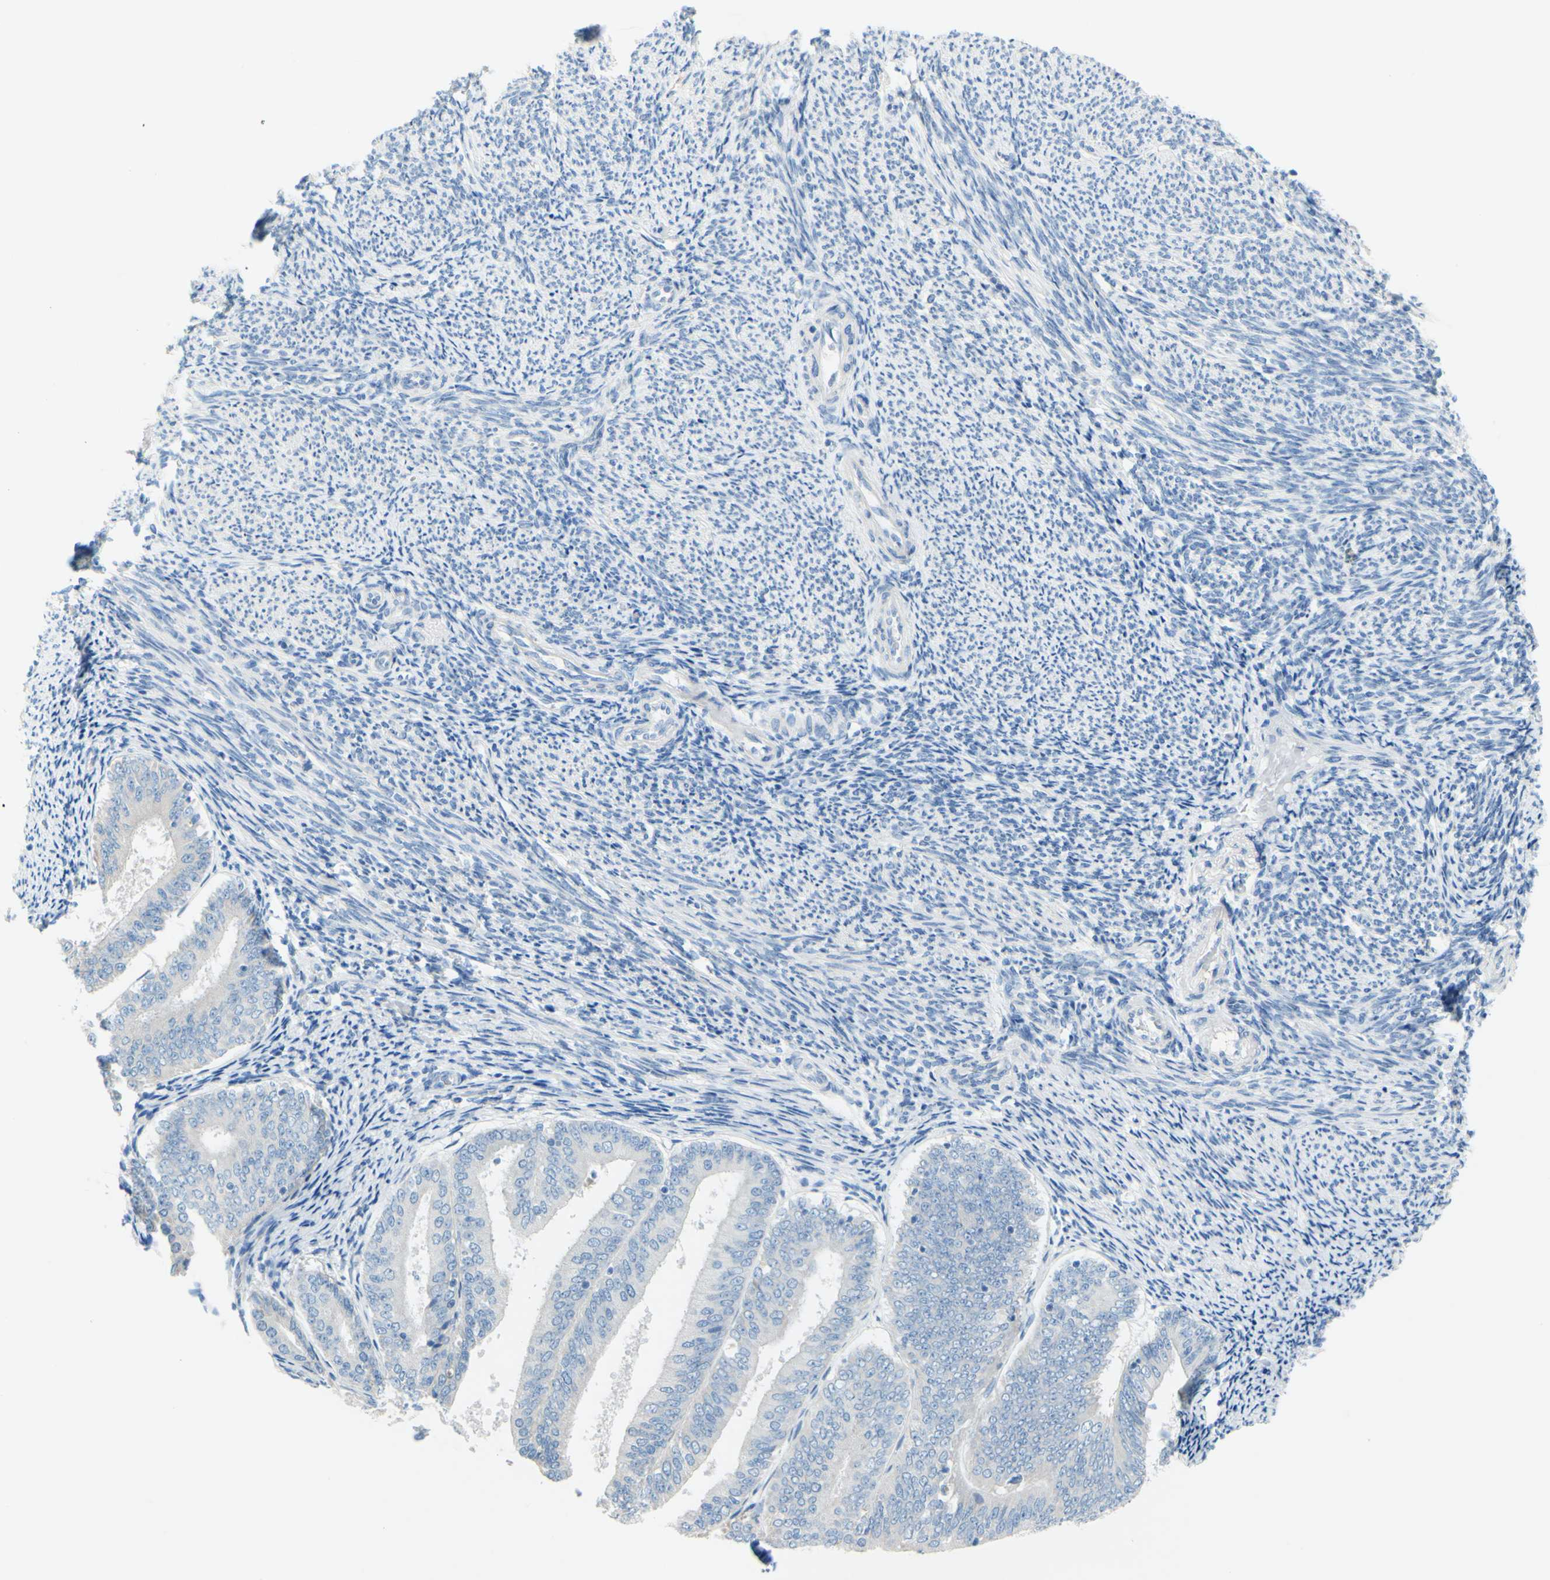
{"staining": {"intensity": "negative", "quantity": "none", "location": "none"}, "tissue": "endometrial cancer", "cell_type": "Tumor cells", "image_type": "cancer", "snomed": [{"axis": "morphology", "description": "Adenocarcinoma, NOS"}, {"axis": "topography", "description": "Endometrium"}], "caption": "A histopathology image of endometrial cancer stained for a protein displays no brown staining in tumor cells.", "gene": "SLC1A2", "patient": {"sex": "female", "age": 63}}